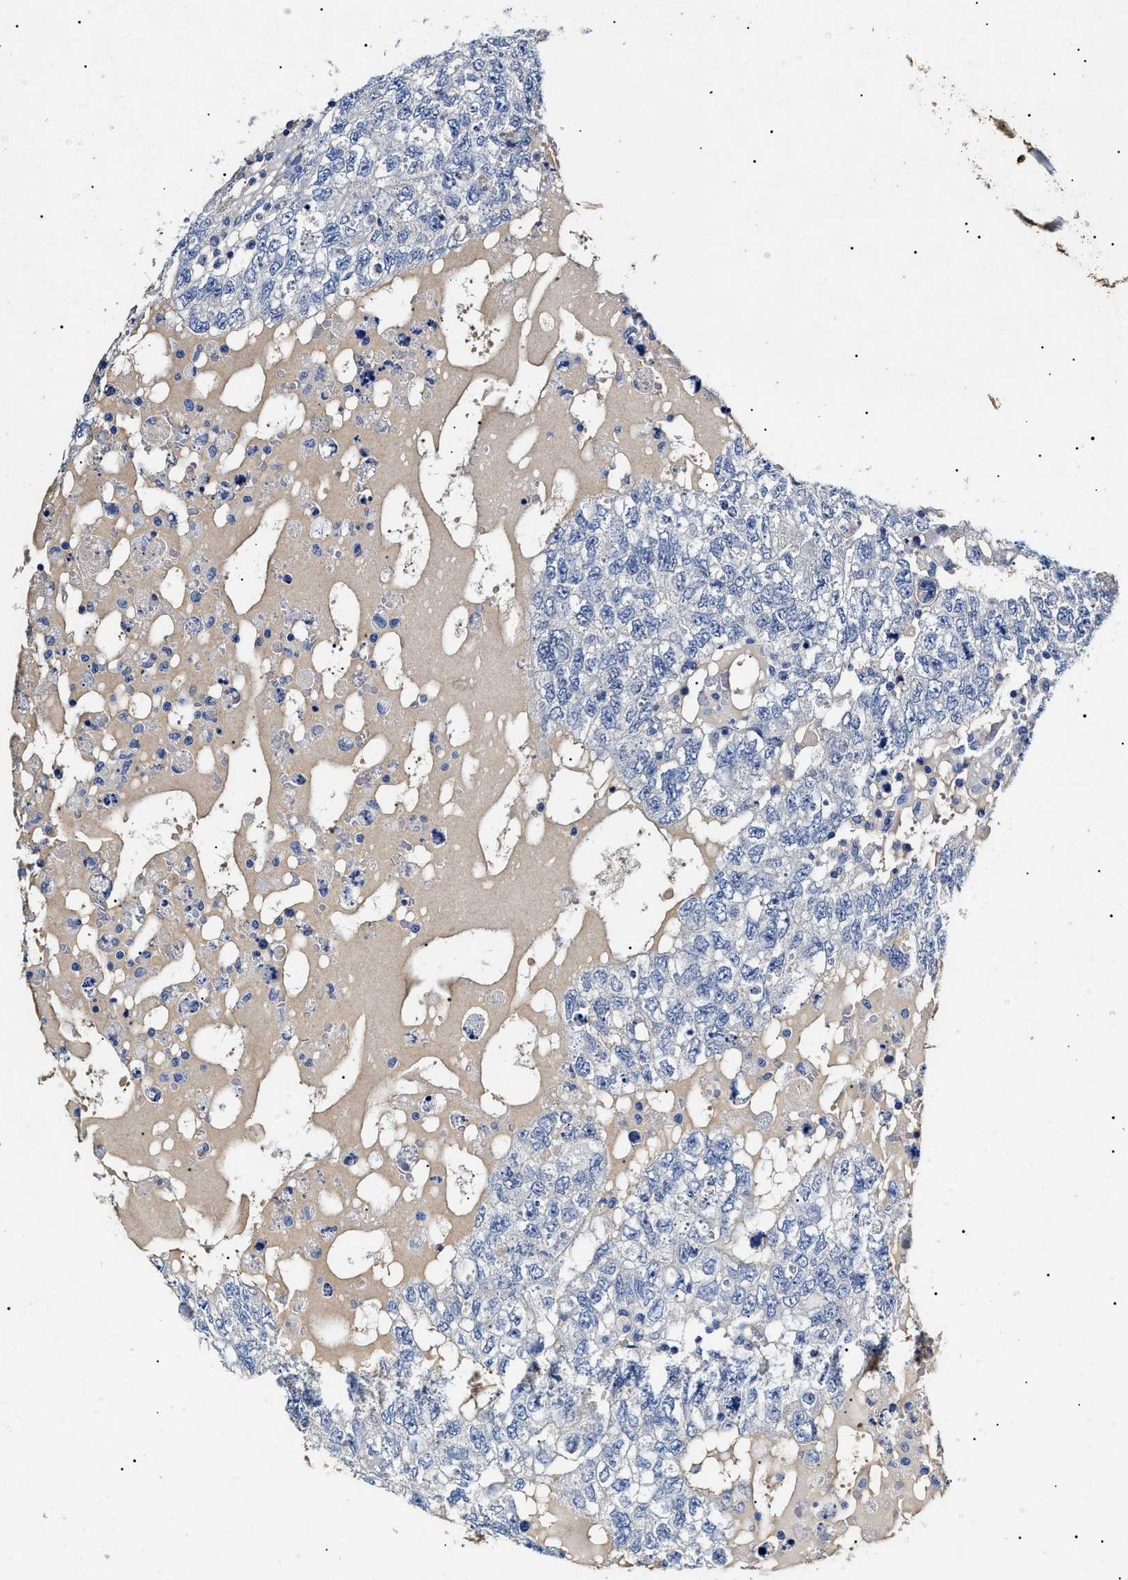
{"staining": {"intensity": "negative", "quantity": "none", "location": "none"}, "tissue": "testis cancer", "cell_type": "Tumor cells", "image_type": "cancer", "snomed": [{"axis": "morphology", "description": "Carcinoma, Embryonal, NOS"}, {"axis": "topography", "description": "Testis"}], "caption": "High power microscopy histopathology image of an immunohistochemistry micrograph of testis cancer (embryonal carcinoma), revealing no significant positivity in tumor cells.", "gene": "LRRC8E", "patient": {"sex": "male", "age": 36}}